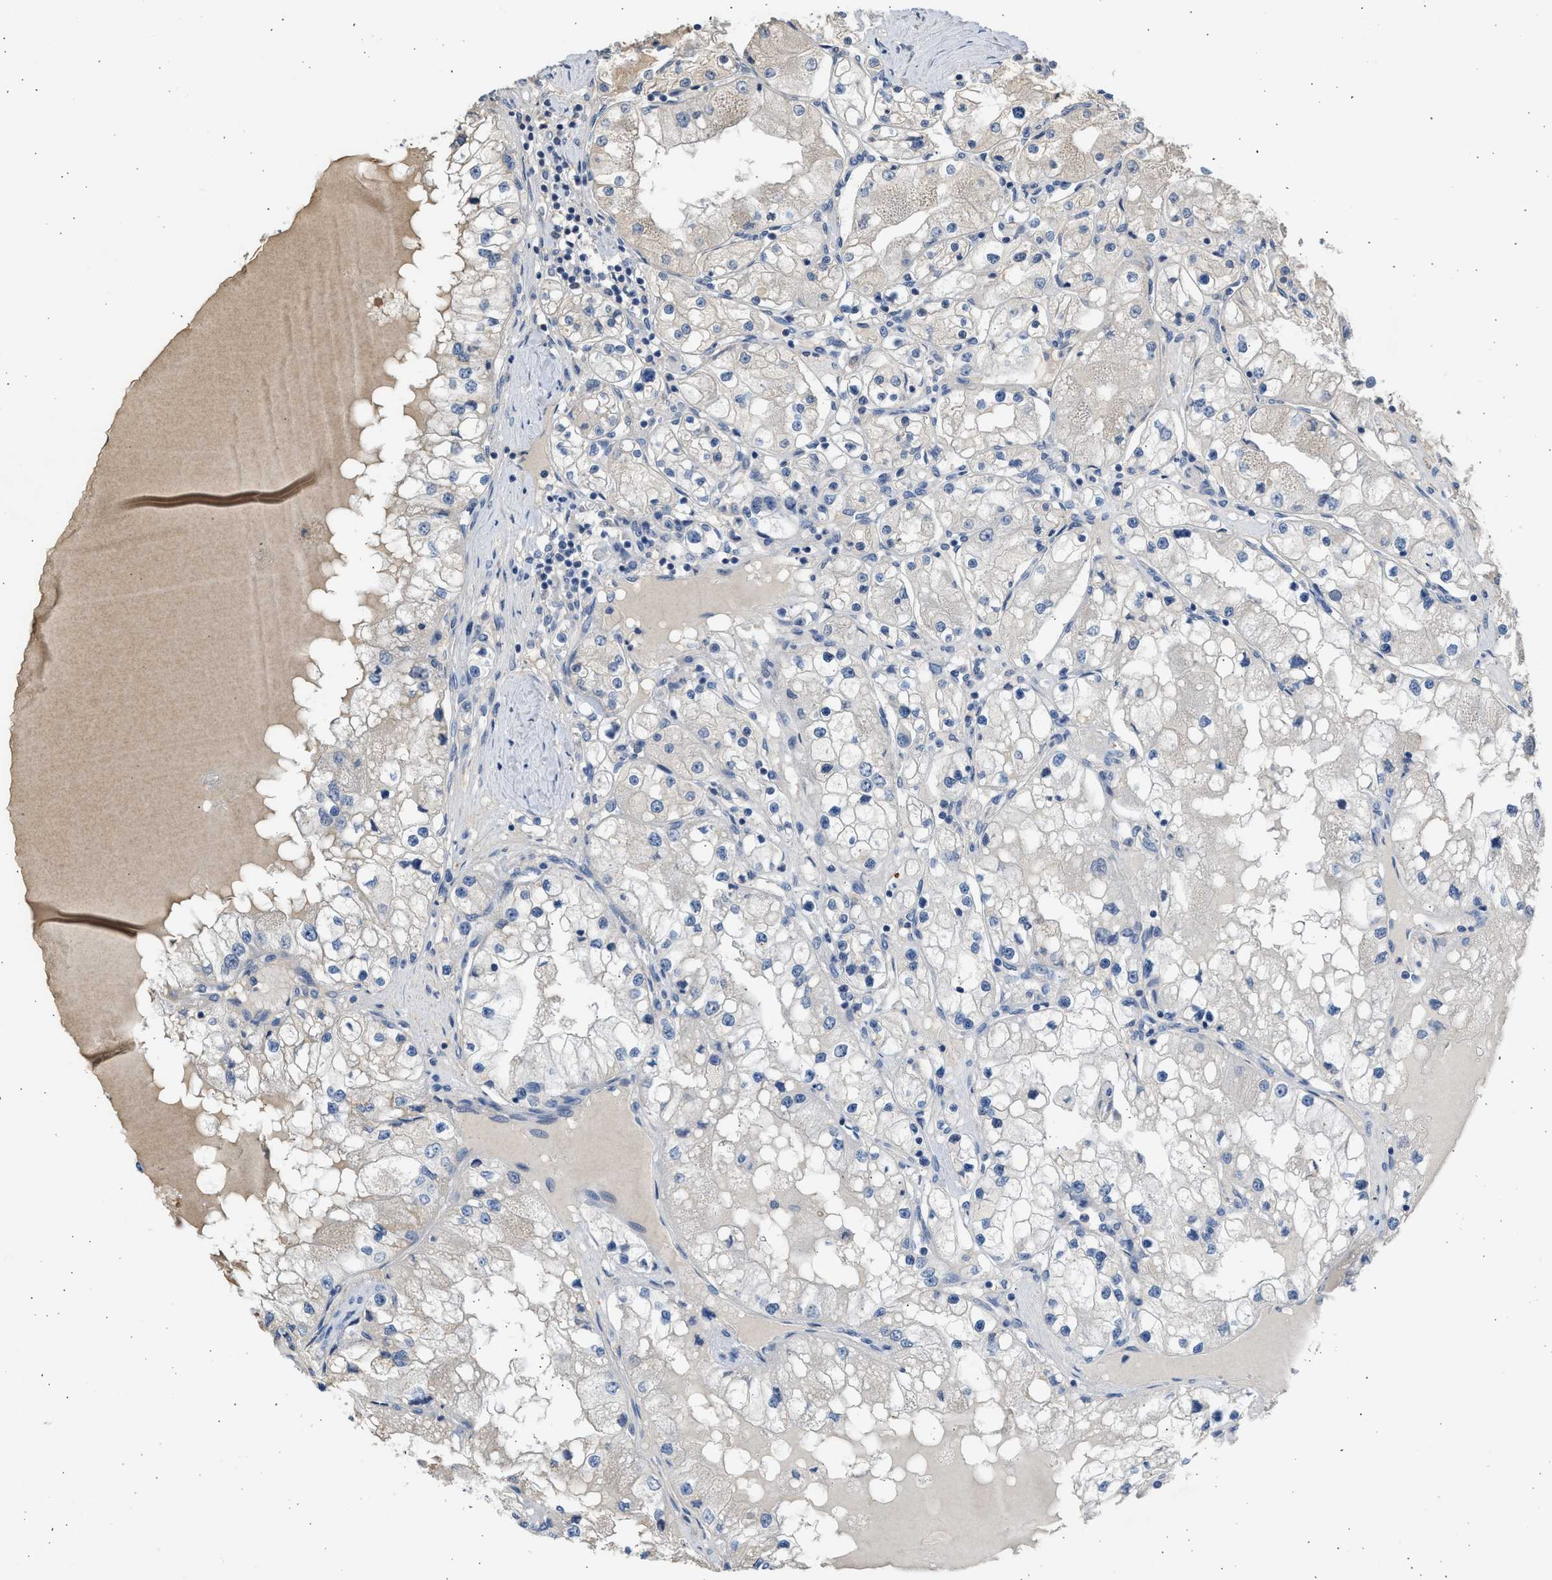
{"staining": {"intensity": "negative", "quantity": "none", "location": "none"}, "tissue": "renal cancer", "cell_type": "Tumor cells", "image_type": "cancer", "snomed": [{"axis": "morphology", "description": "Adenocarcinoma, NOS"}, {"axis": "topography", "description": "Kidney"}], "caption": "Photomicrograph shows no protein expression in tumor cells of adenocarcinoma (renal) tissue.", "gene": "SULT2A1", "patient": {"sex": "male", "age": 68}}